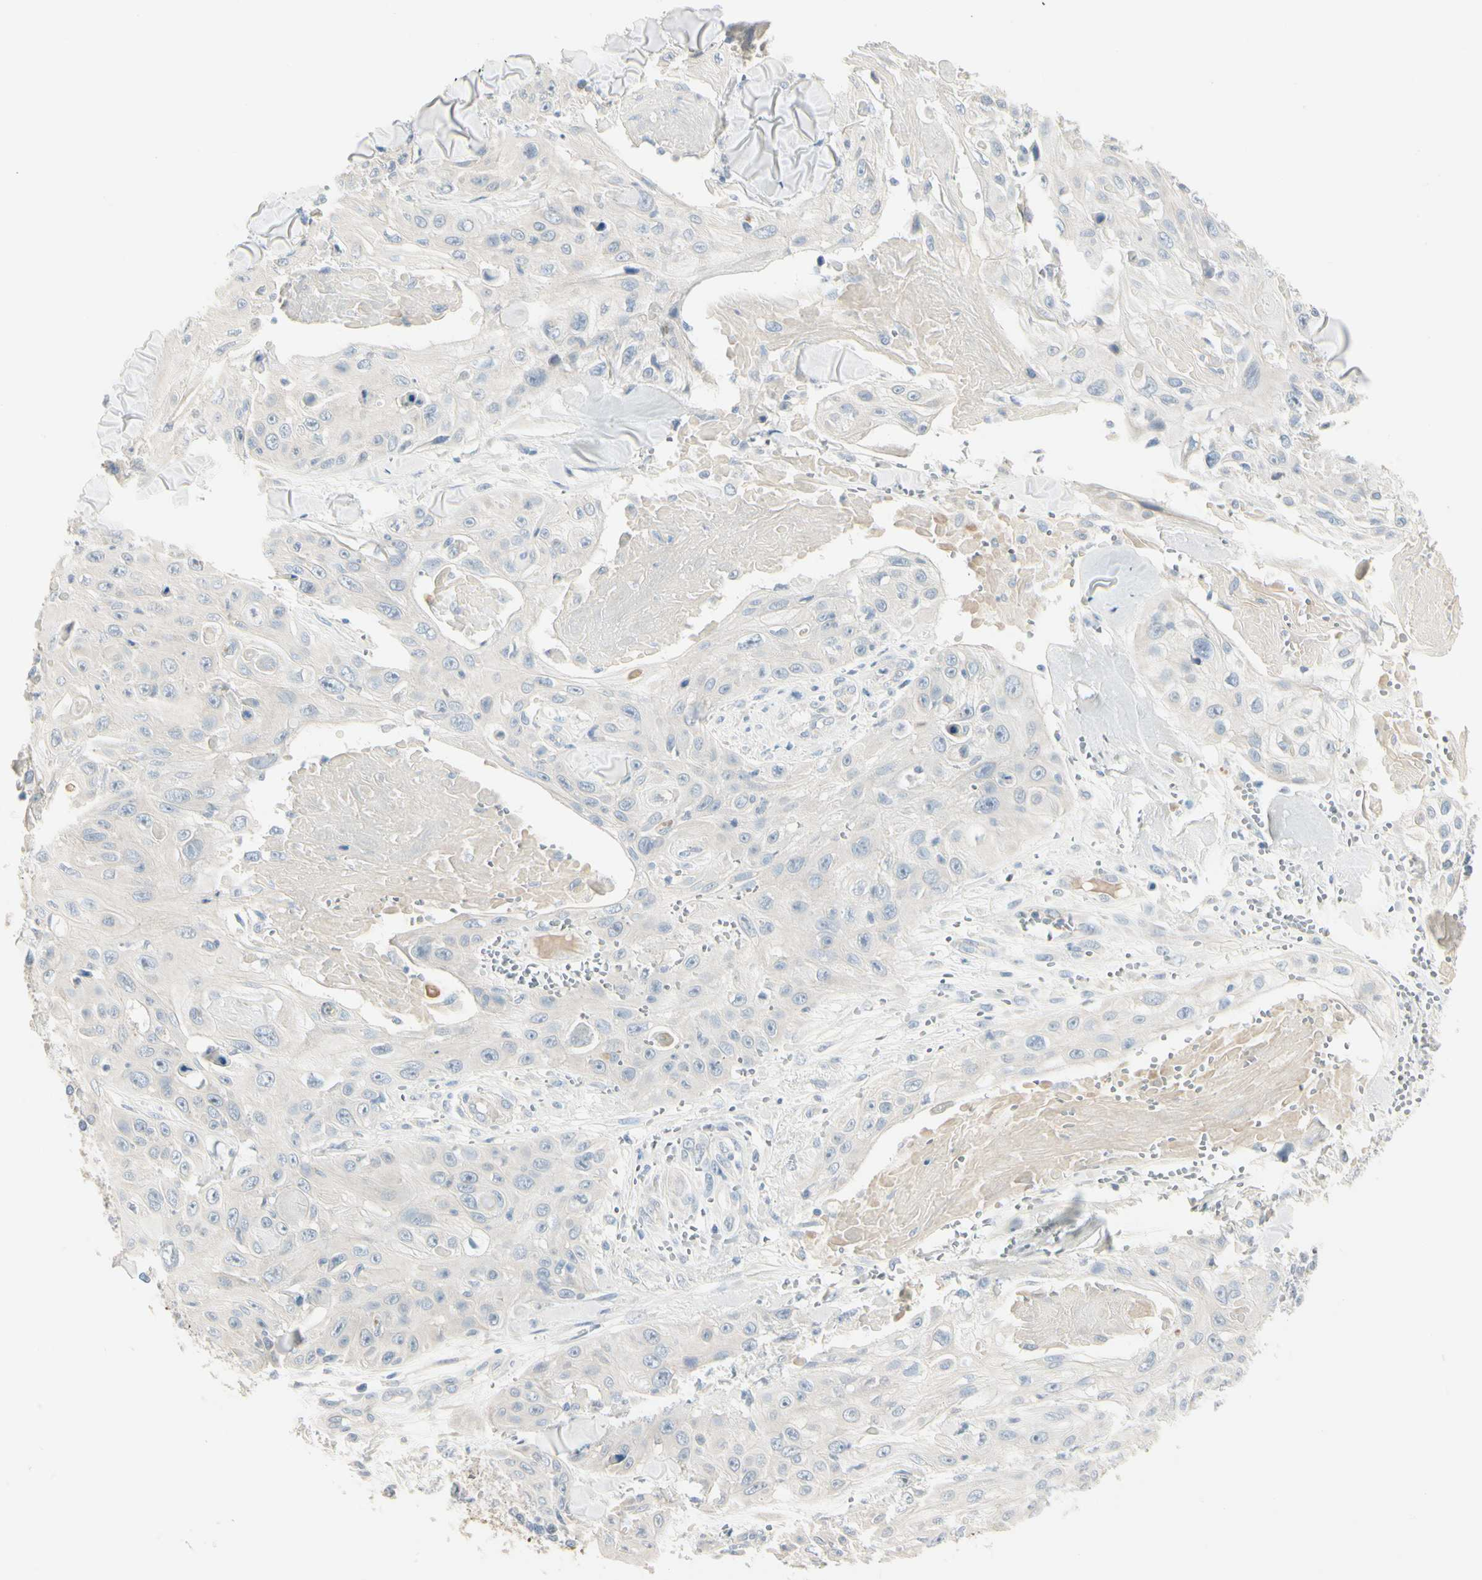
{"staining": {"intensity": "negative", "quantity": "none", "location": "none"}, "tissue": "skin cancer", "cell_type": "Tumor cells", "image_type": "cancer", "snomed": [{"axis": "morphology", "description": "Squamous cell carcinoma, NOS"}, {"axis": "topography", "description": "Skin"}], "caption": "Histopathology image shows no significant protein expression in tumor cells of squamous cell carcinoma (skin). (IHC, brightfield microscopy, high magnification).", "gene": "SPINK4", "patient": {"sex": "male", "age": 86}}